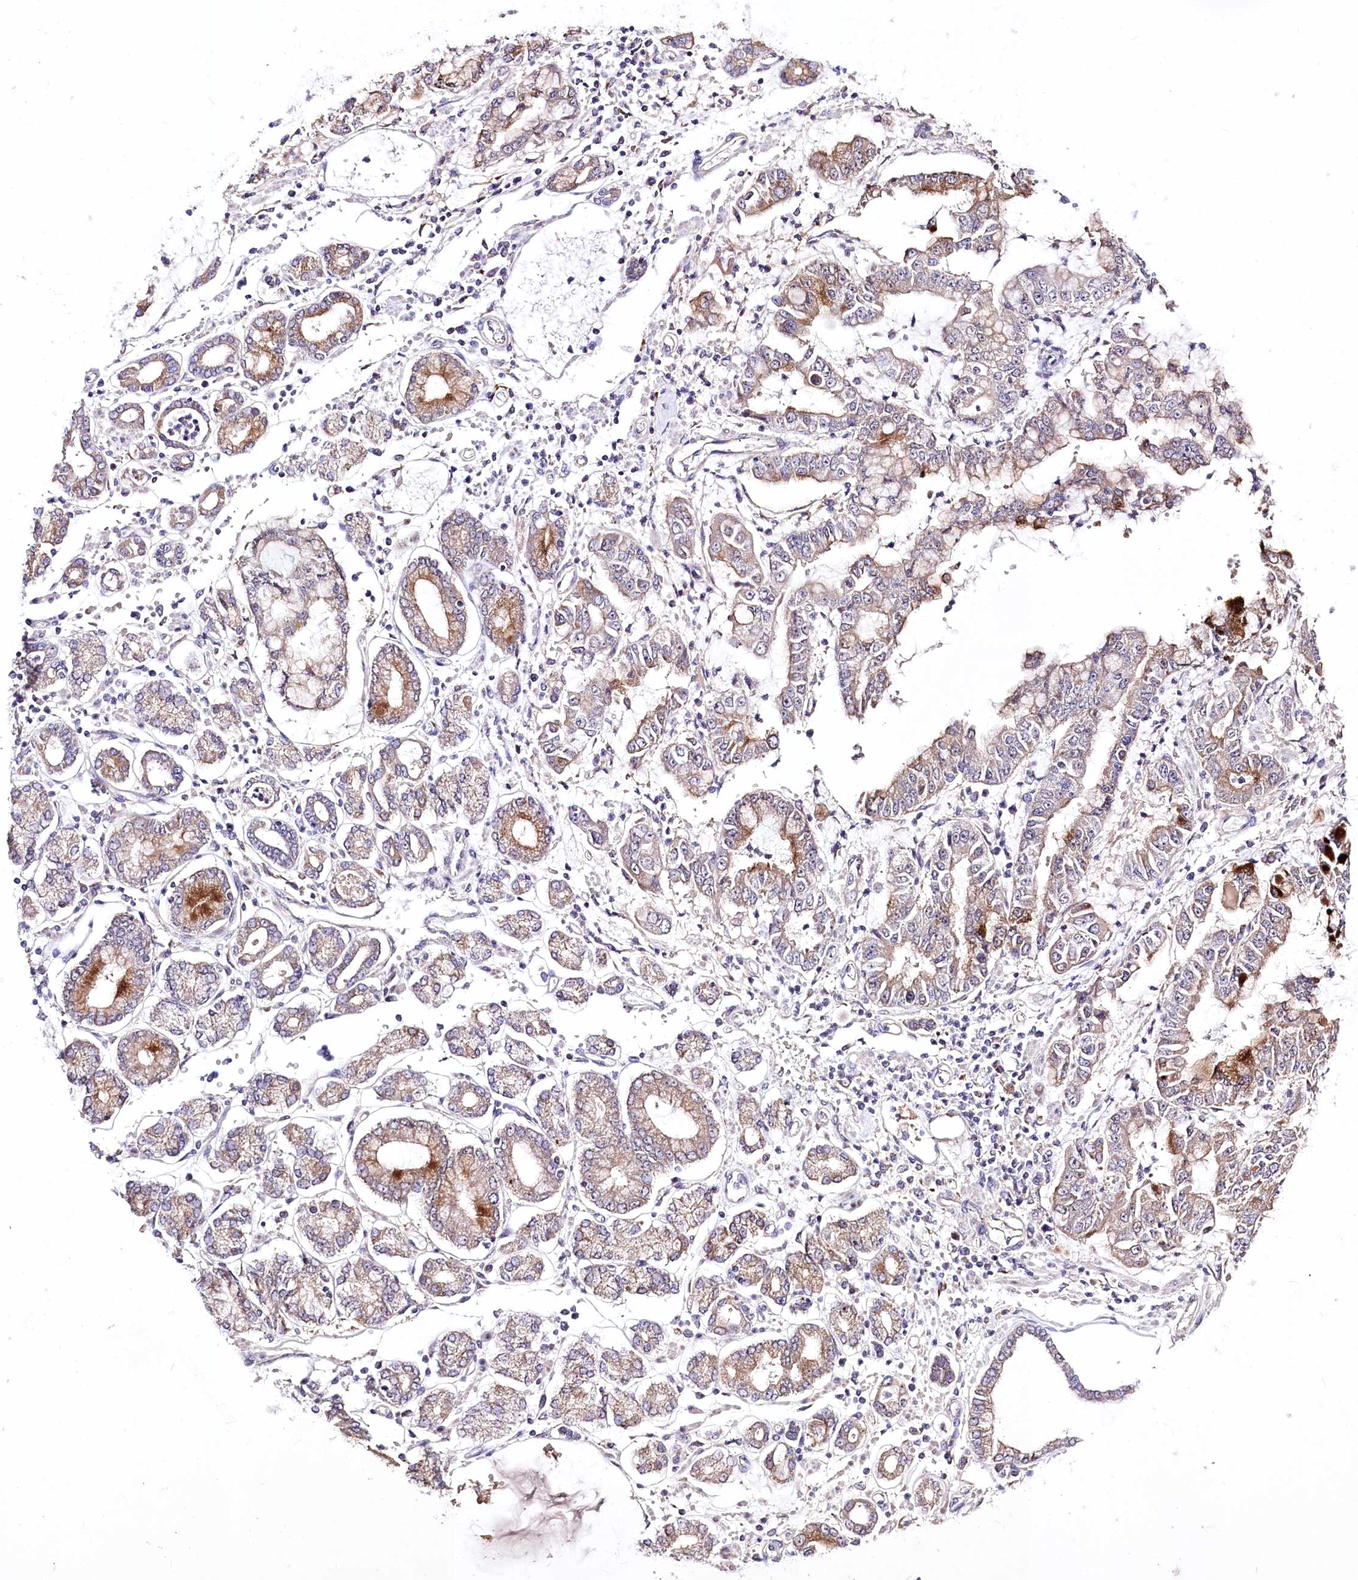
{"staining": {"intensity": "strong", "quantity": "<25%", "location": "cytoplasmic/membranous"}, "tissue": "stomach cancer", "cell_type": "Tumor cells", "image_type": "cancer", "snomed": [{"axis": "morphology", "description": "Adenocarcinoma, NOS"}, {"axis": "topography", "description": "Stomach"}], "caption": "Strong cytoplasmic/membranous protein staining is present in approximately <25% of tumor cells in stomach adenocarcinoma. (brown staining indicates protein expression, while blue staining denotes nuclei).", "gene": "ATE1", "patient": {"sex": "male", "age": 76}}